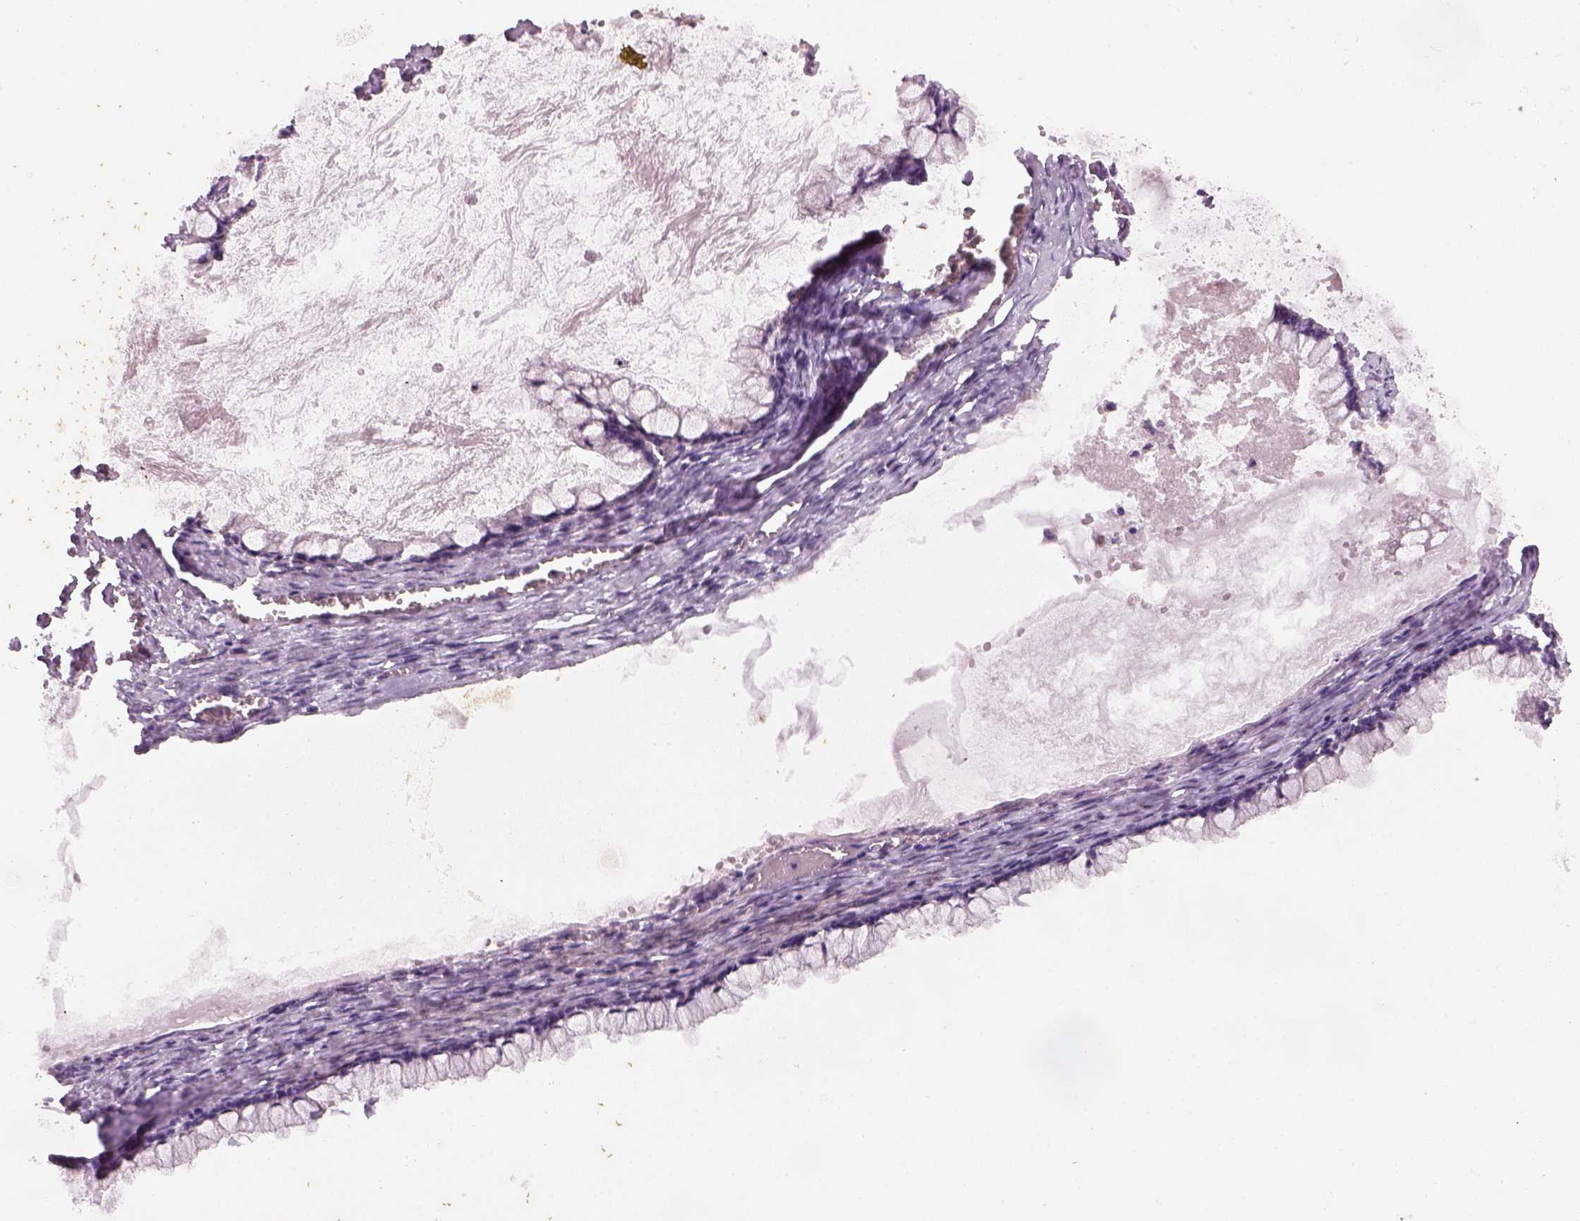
{"staining": {"intensity": "negative", "quantity": "none", "location": "none"}, "tissue": "ovarian cancer", "cell_type": "Tumor cells", "image_type": "cancer", "snomed": [{"axis": "morphology", "description": "Cystadenocarcinoma, mucinous, NOS"}, {"axis": "topography", "description": "Ovary"}], "caption": "The photomicrograph displays no staining of tumor cells in ovarian mucinous cystadenocarcinoma.", "gene": "GDNF", "patient": {"sex": "female", "age": 67}}